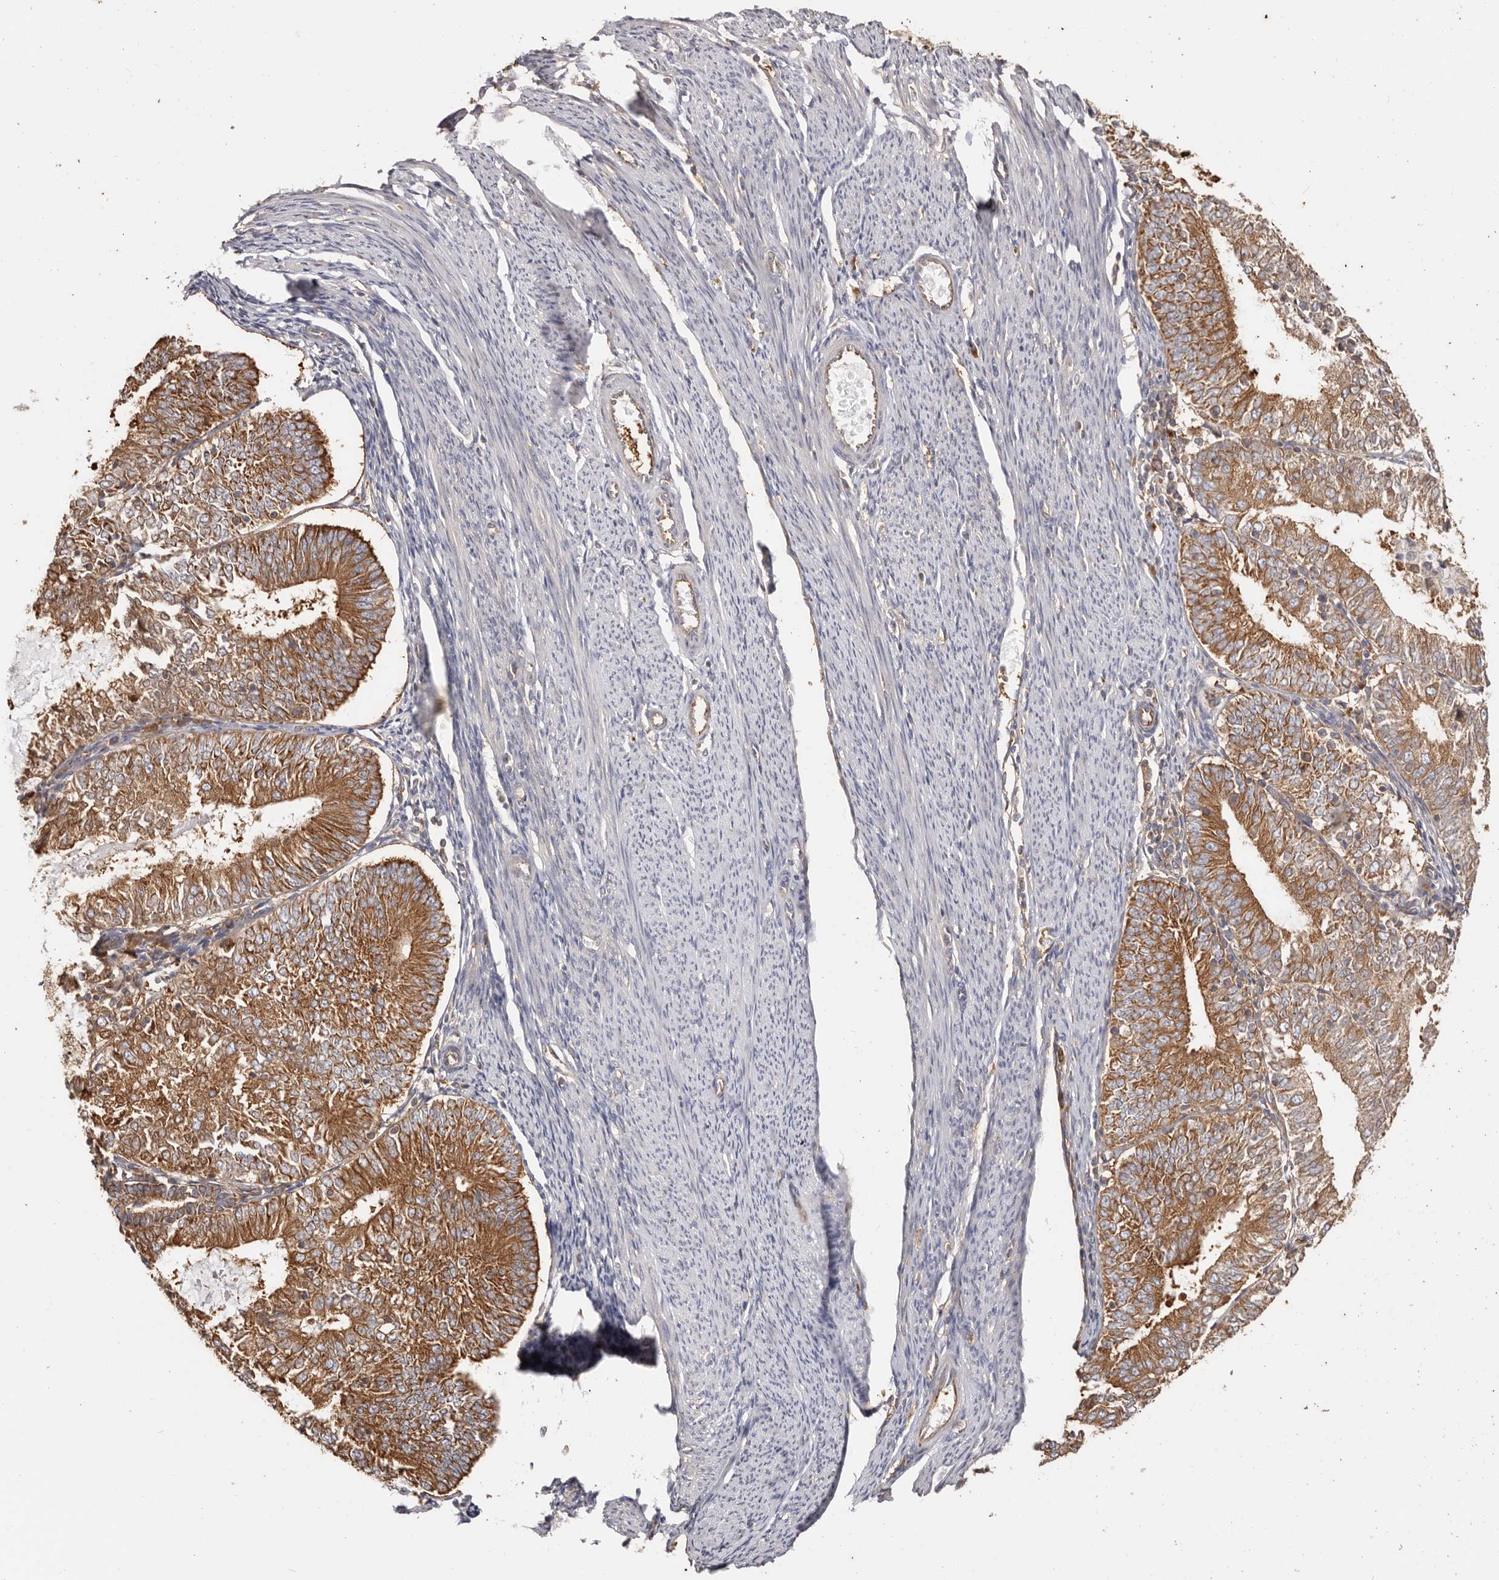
{"staining": {"intensity": "strong", "quantity": ">75%", "location": "cytoplasmic/membranous"}, "tissue": "endometrial cancer", "cell_type": "Tumor cells", "image_type": "cancer", "snomed": [{"axis": "morphology", "description": "Adenocarcinoma, NOS"}, {"axis": "topography", "description": "Endometrium"}], "caption": "Endometrial cancer (adenocarcinoma) tissue exhibits strong cytoplasmic/membranous expression in about >75% of tumor cells, visualized by immunohistochemistry. (Brightfield microscopy of DAB IHC at high magnification).", "gene": "EPRS1", "patient": {"sex": "female", "age": 57}}